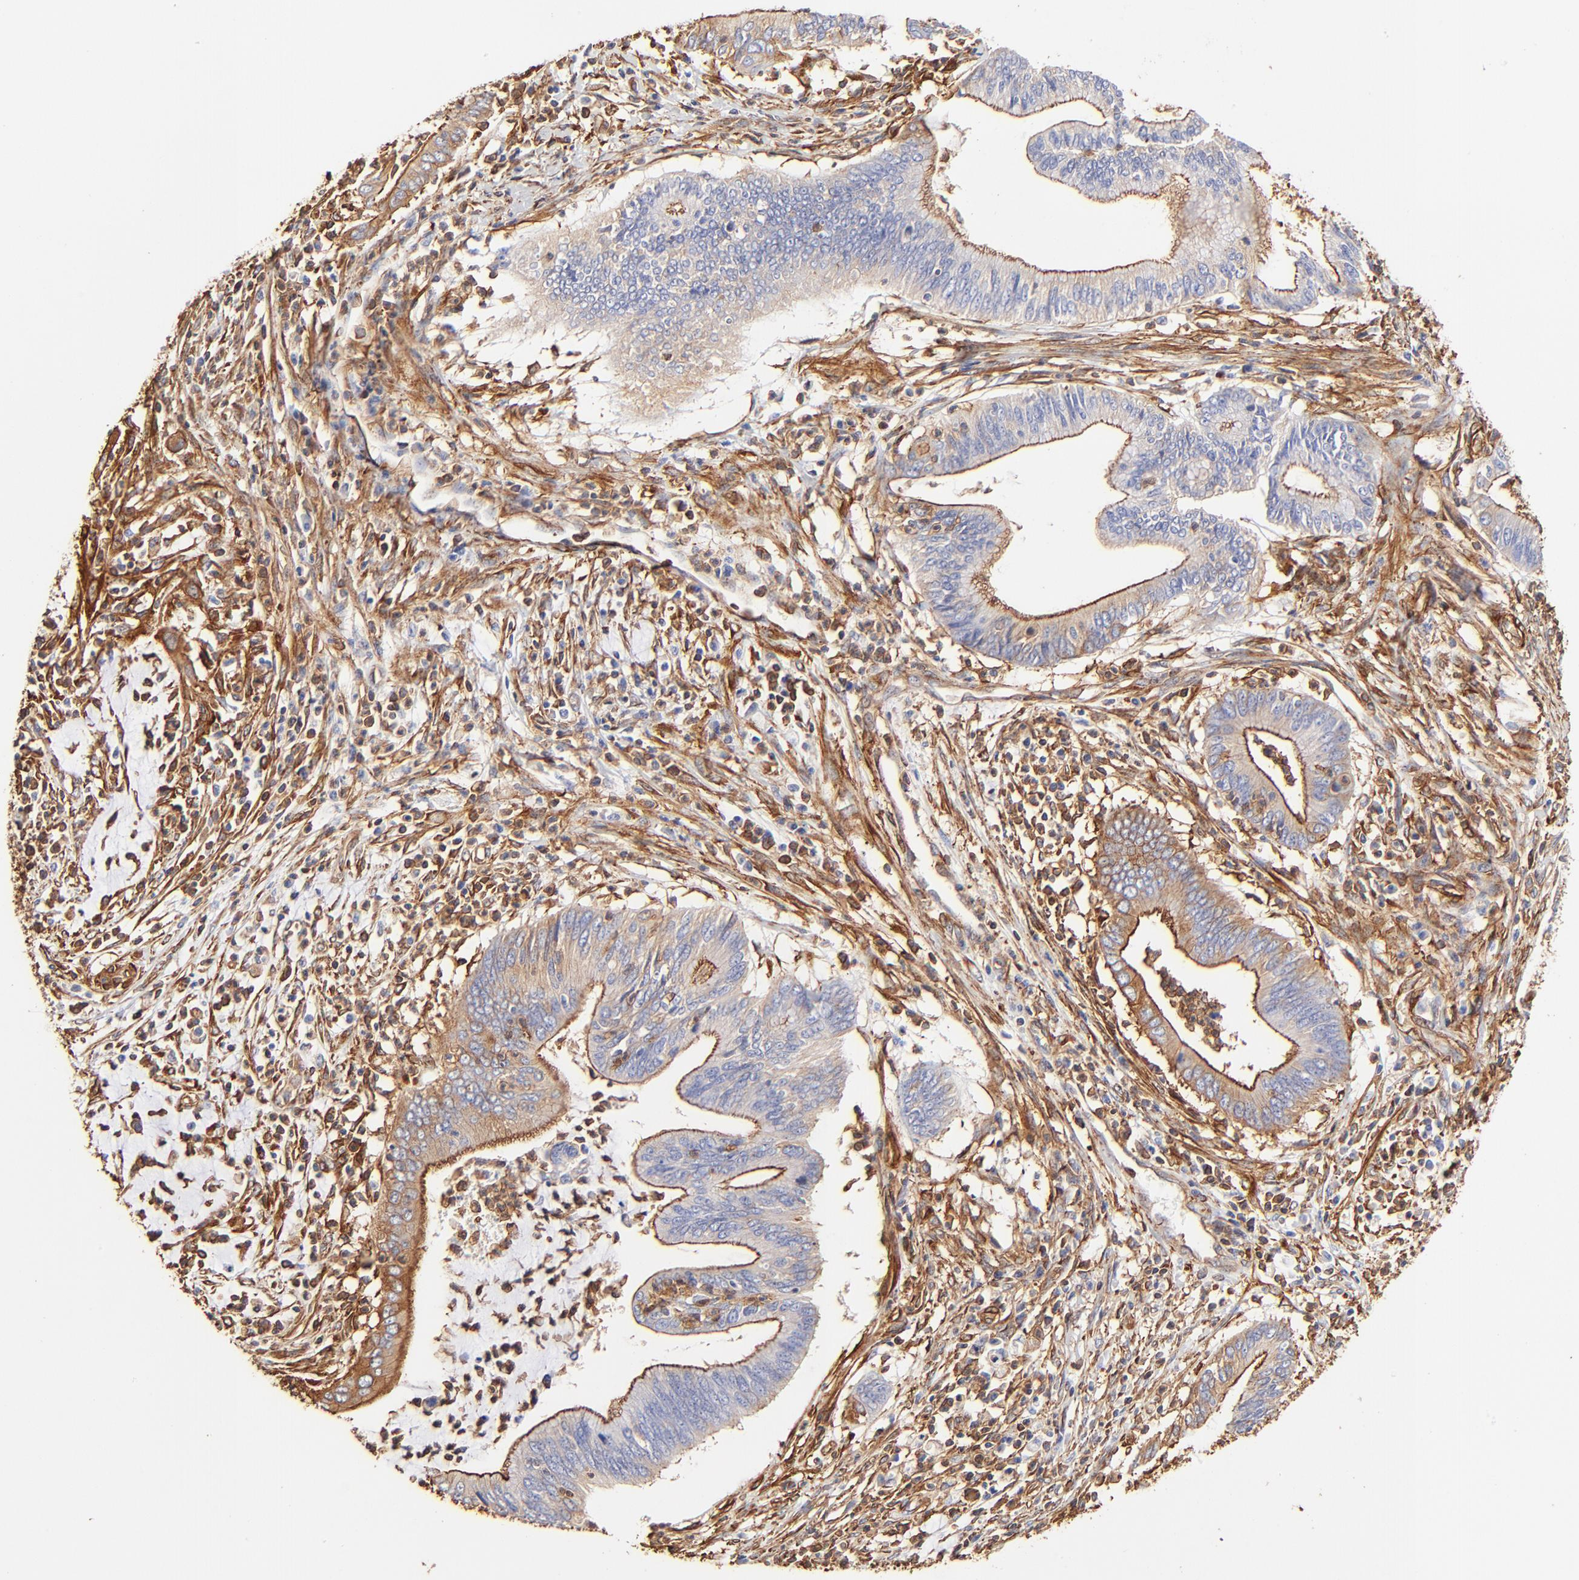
{"staining": {"intensity": "weak", "quantity": ">75%", "location": "cytoplasmic/membranous"}, "tissue": "cervical cancer", "cell_type": "Tumor cells", "image_type": "cancer", "snomed": [{"axis": "morphology", "description": "Adenocarcinoma, NOS"}, {"axis": "topography", "description": "Cervix"}], "caption": "Immunohistochemical staining of cervical cancer (adenocarcinoma) reveals low levels of weak cytoplasmic/membranous protein expression in approximately >75% of tumor cells. (brown staining indicates protein expression, while blue staining denotes nuclei).", "gene": "FLNA", "patient": {"sex": "female", "age": 36}}